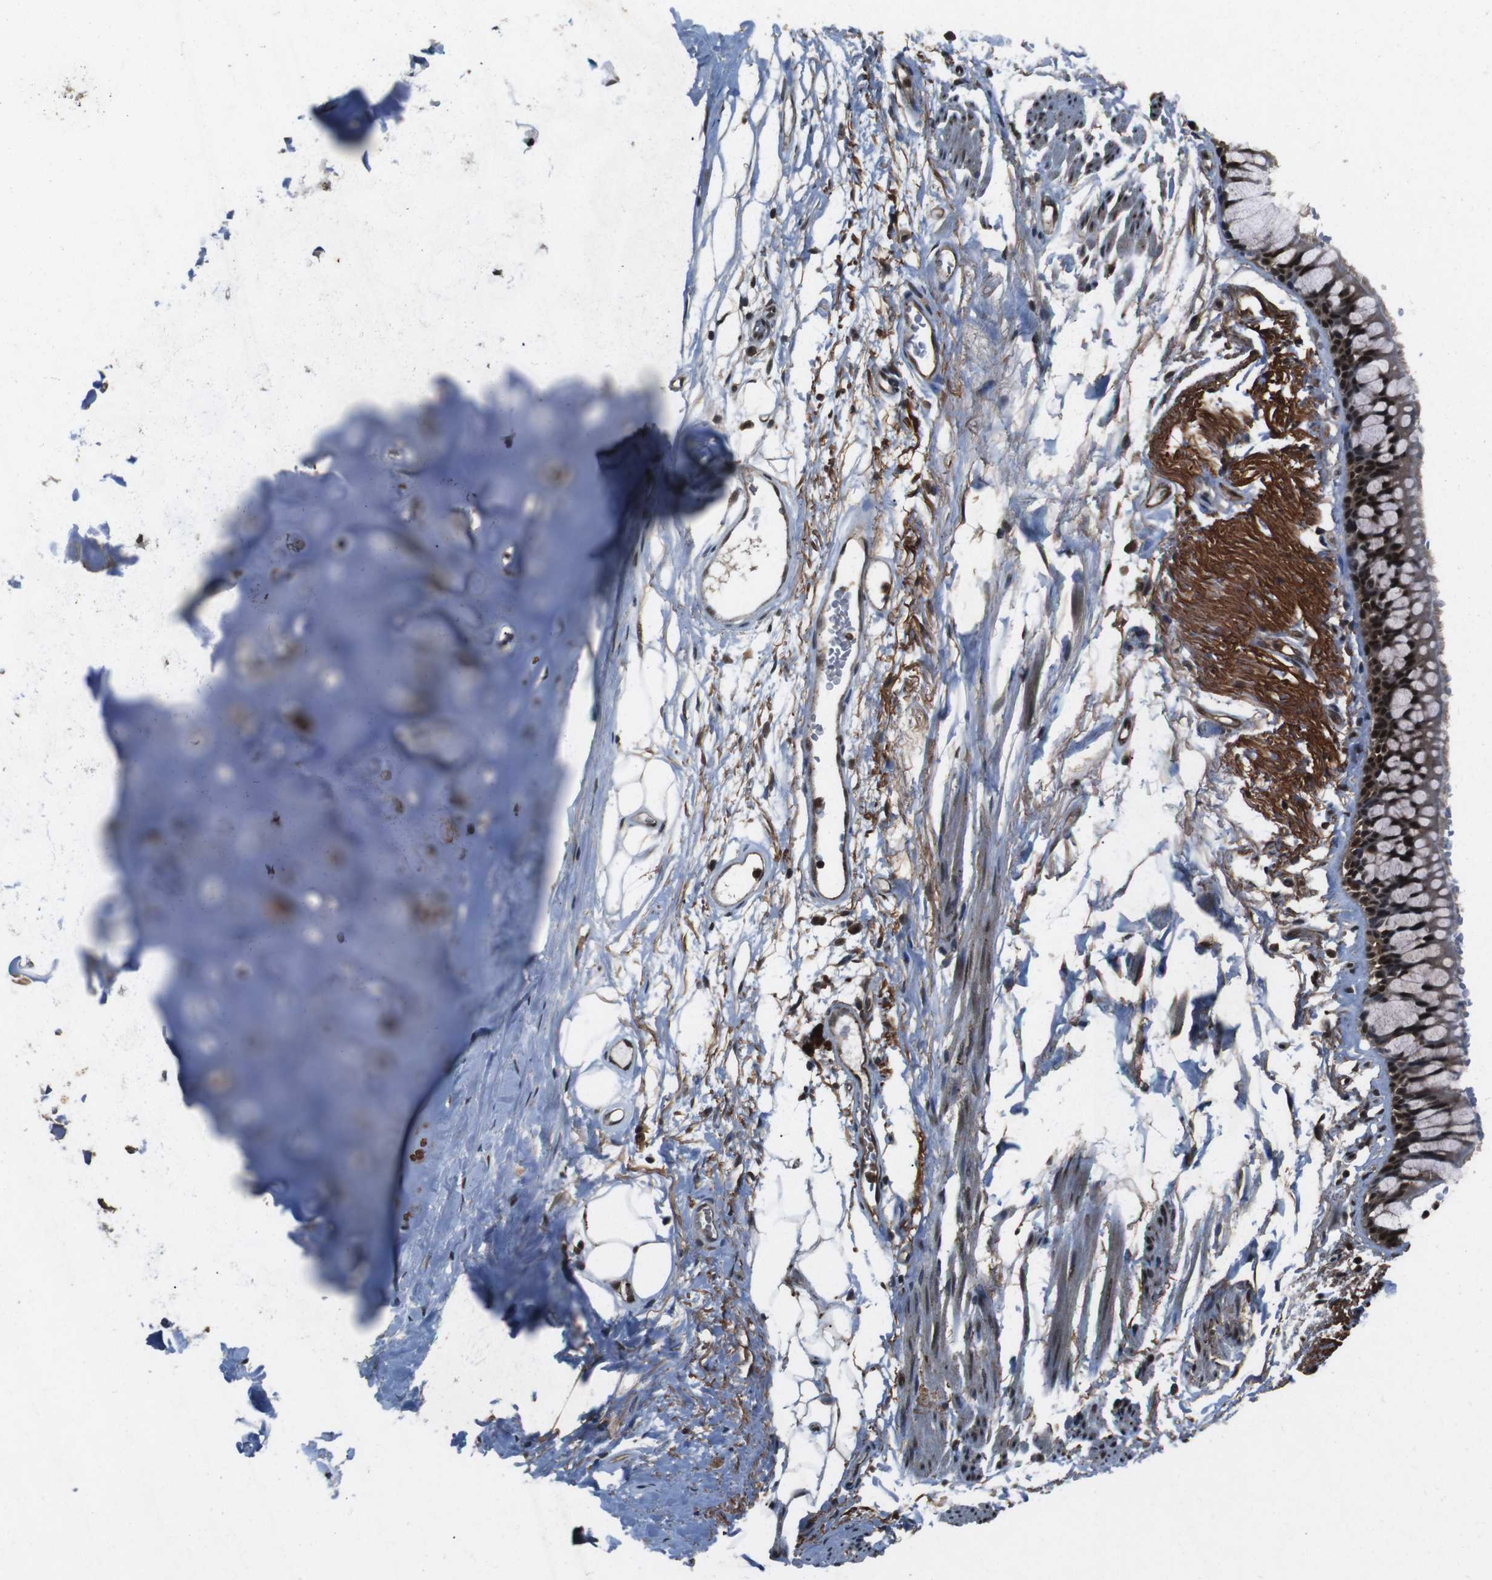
{"staining": {"intensity": "moderate", "quantity": ">75%", "location": "nuclear"}, "tissue": "adipose tissue", "cell_type": "Adipocytes", "image_type": "normal", "snomed": [{"axis": "morphology", "description": "Normal tissue, NOS"}, {"axis": "topography", "description": "Cartilage tissue"}, {"axis": "topography", "description": "Bronchus"}], "caption": "DAB (3,3'-diaminobenzidine) immunohistochemical staining of unremarkable adipose tissue shows moderate nuclear protein expression in about >75% of adipocytes. The staining was performed using DAB (3,3'-diaminobenzidine), with brown indicating positive protein expression. Nuclei are stained blue with hematoxylin.", "gene": "NR4A2", "patient": {"sex": "female", "age": 73}}